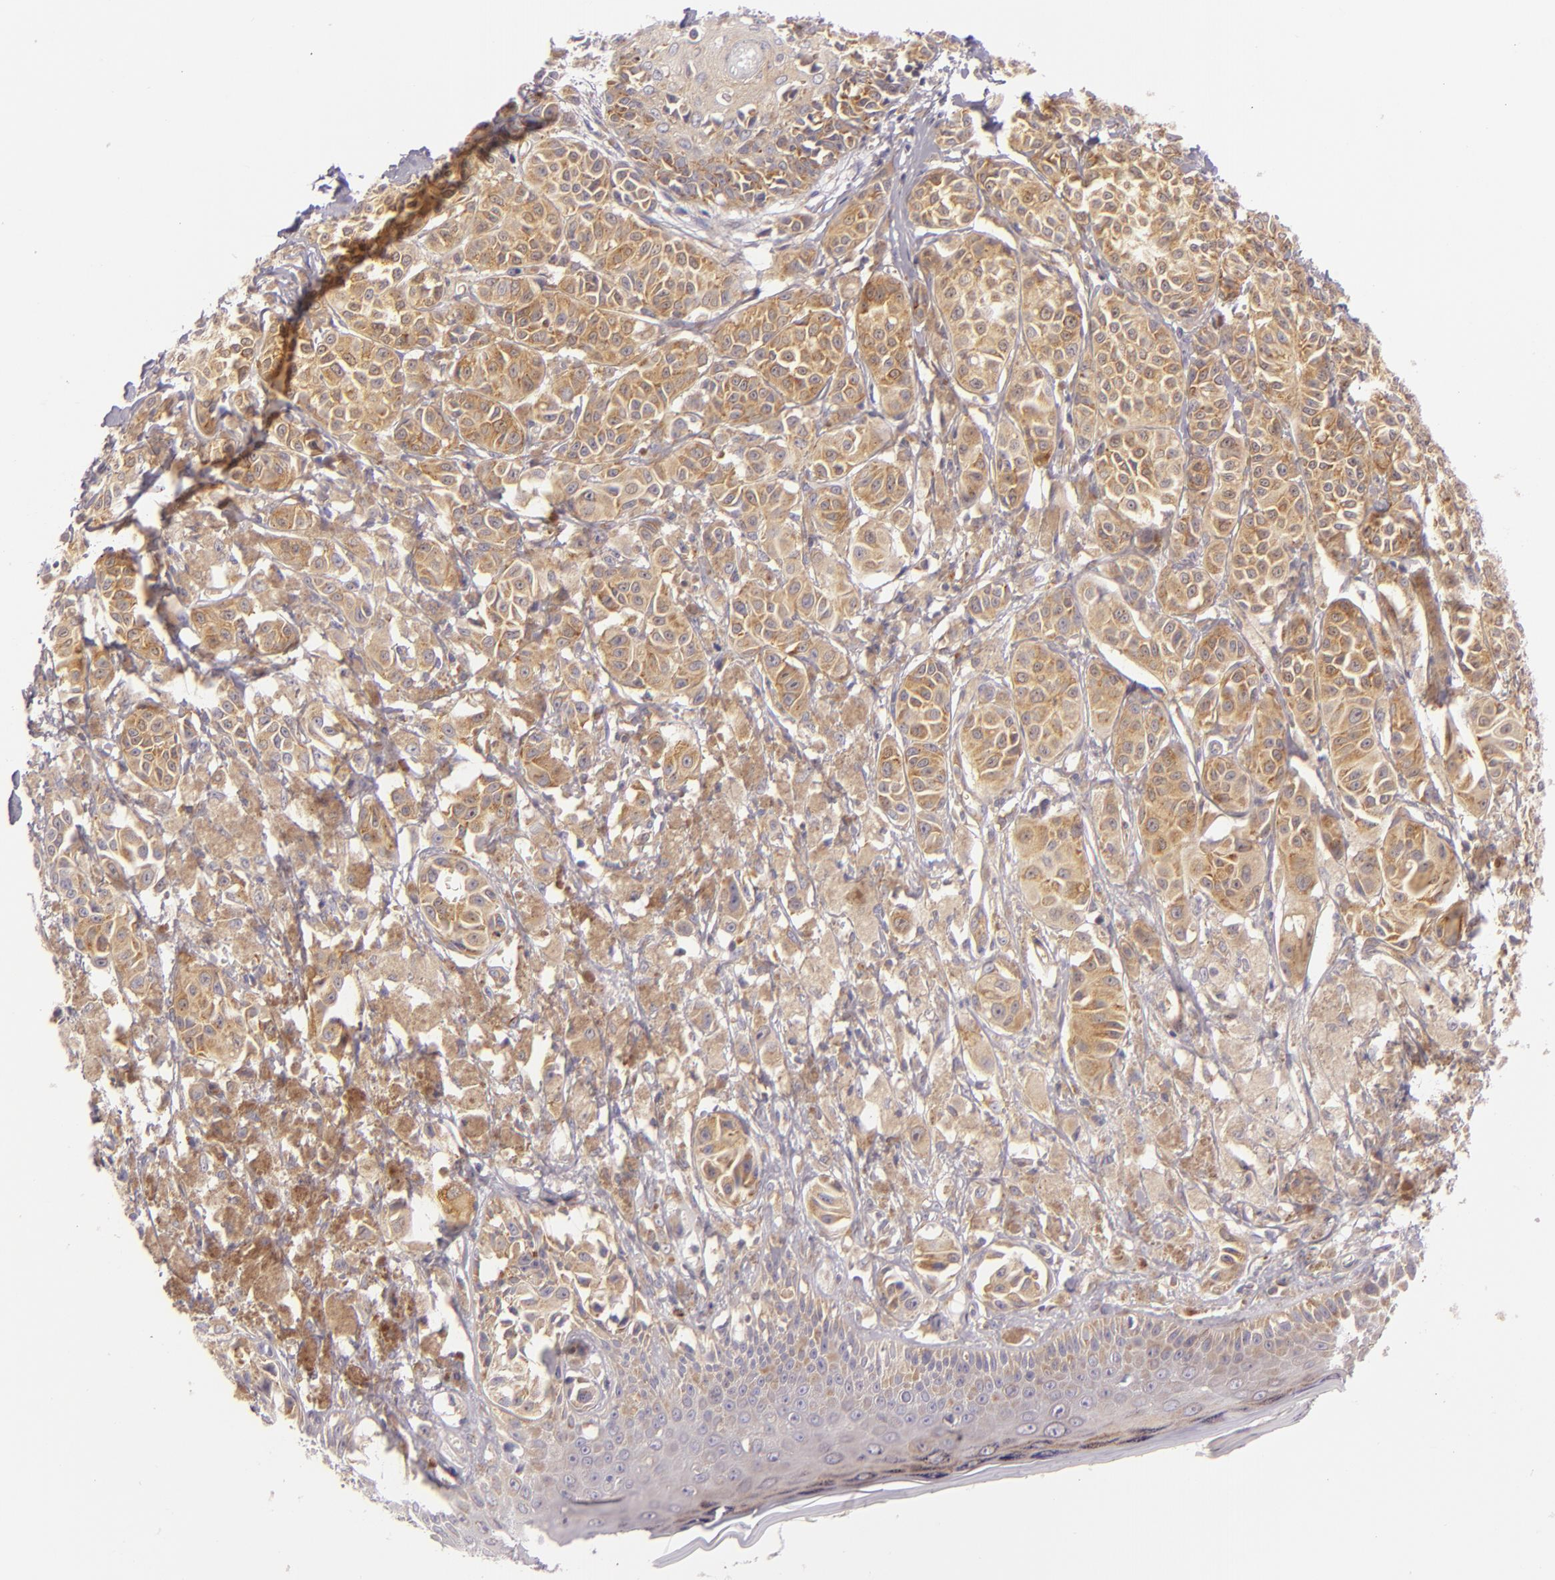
{"staining": {"intensity": "moderate", "quantity": "25%-75%", "location": "cytoplasmic/membranous"}, "tissue": "melanoma", "cell_type": "Tumor cells", "image_type": "cancer", "snomed": [{"axis": "morphology", "description": "Malignant melanoma, NOS"}, {"axis": "topography", "description": "Skin"}], "caption": "Immunohistochemical staining of malignant melanoma shows medium levels of moderate cytoplasmic/membranous protein expression in approximately 25%-75% of tumor cells.", "gene": "UPF3B", "patient": {"sex": "male", "age": 76}}